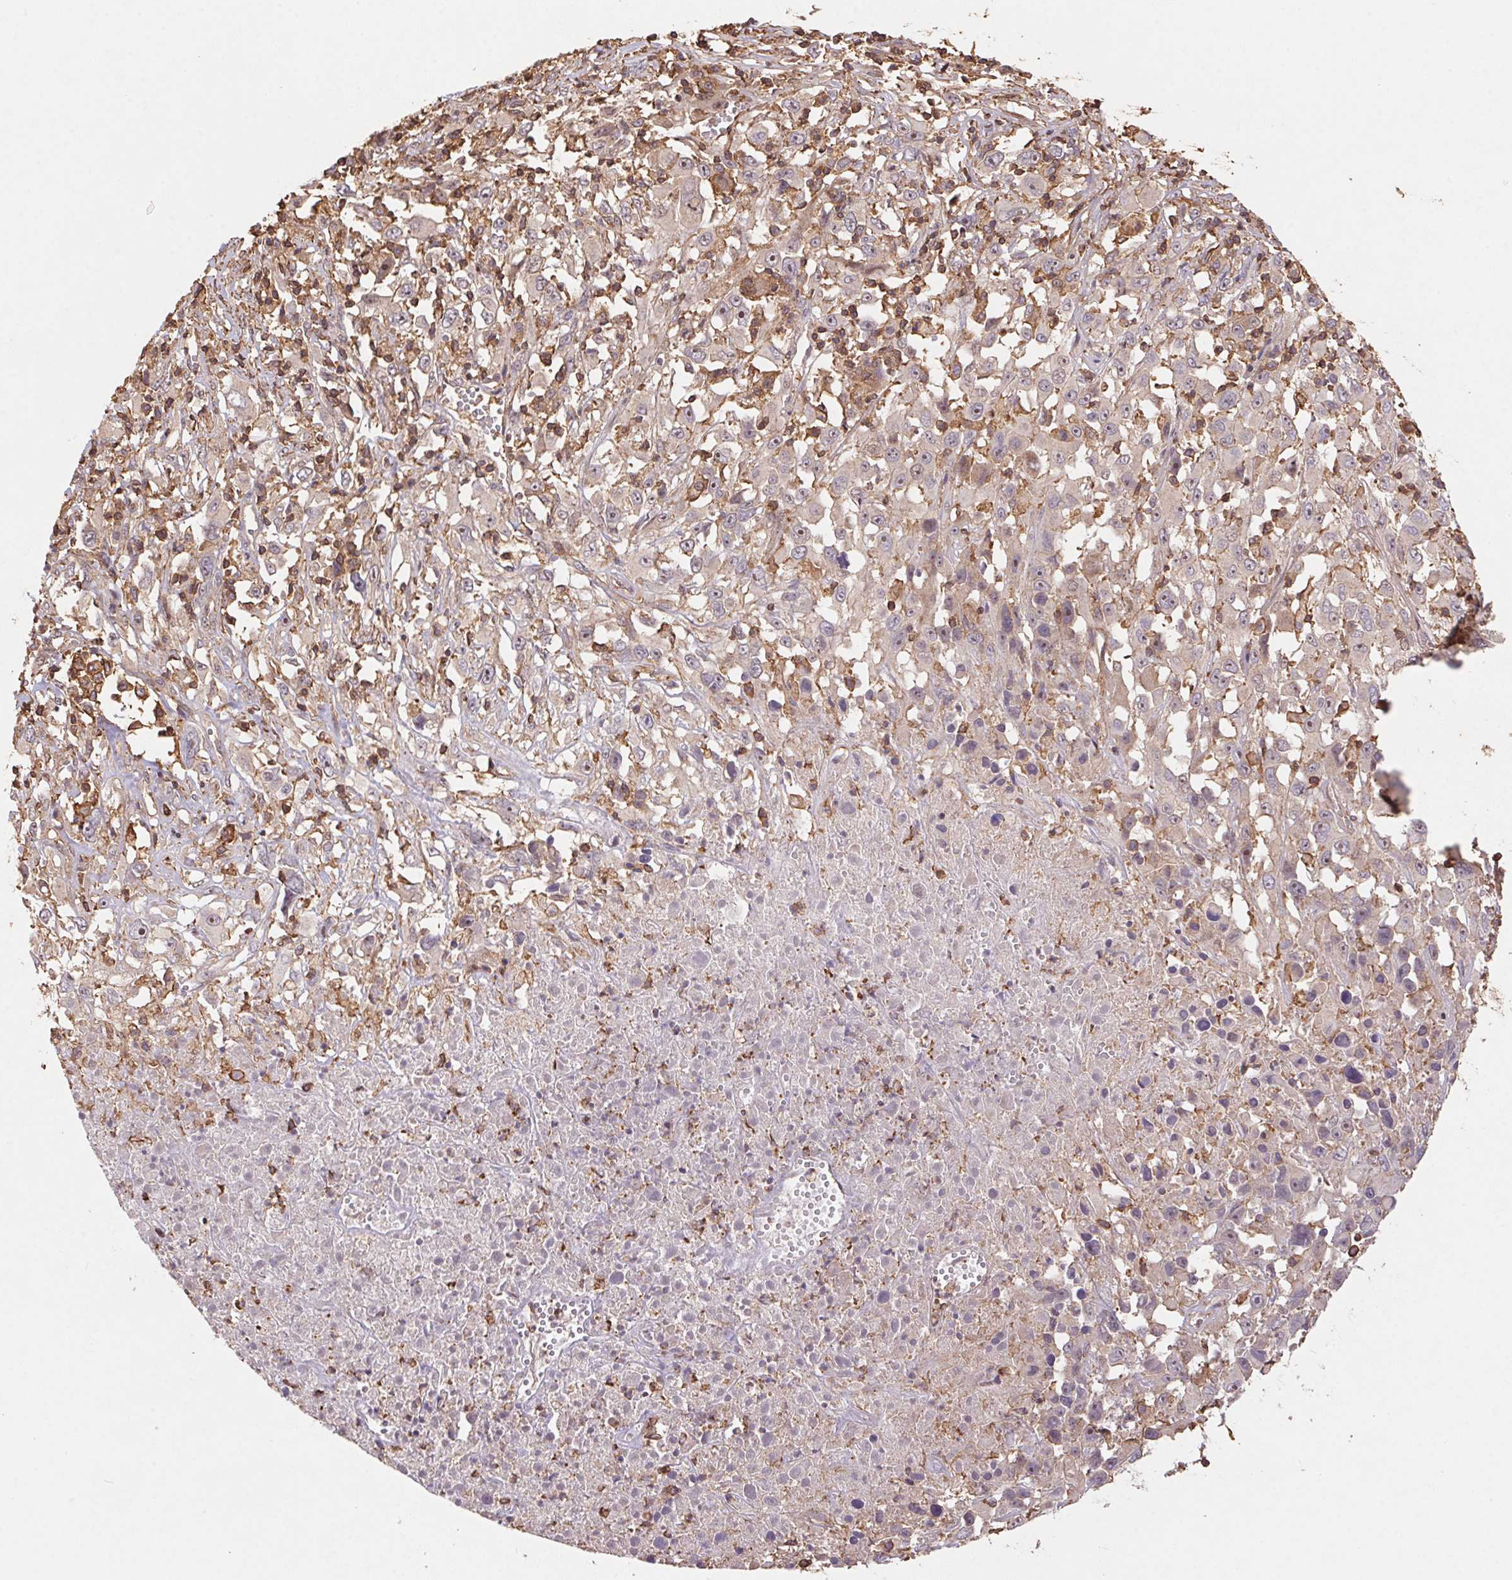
{"staining": {"intensity": "negative", "quantity": "none", "location": "none"}, "tissue": "melanoma", "cell_type": "Tumor cells", "image_type": "cancer", "snomed": [{"axis": "morphology", "description": "Malignant melanoma, Metastatic site"}, {"axis": "topography", "description": "Soft tissue"}], "caption": "Immunohistochemistry of human melanoma demonstrates no staining in tumor cells. (DAB IHC visualized using brightfield microscopy, high magnification).", "gene": "ATG10", "patient": {"sex": "male", "age": 50}}